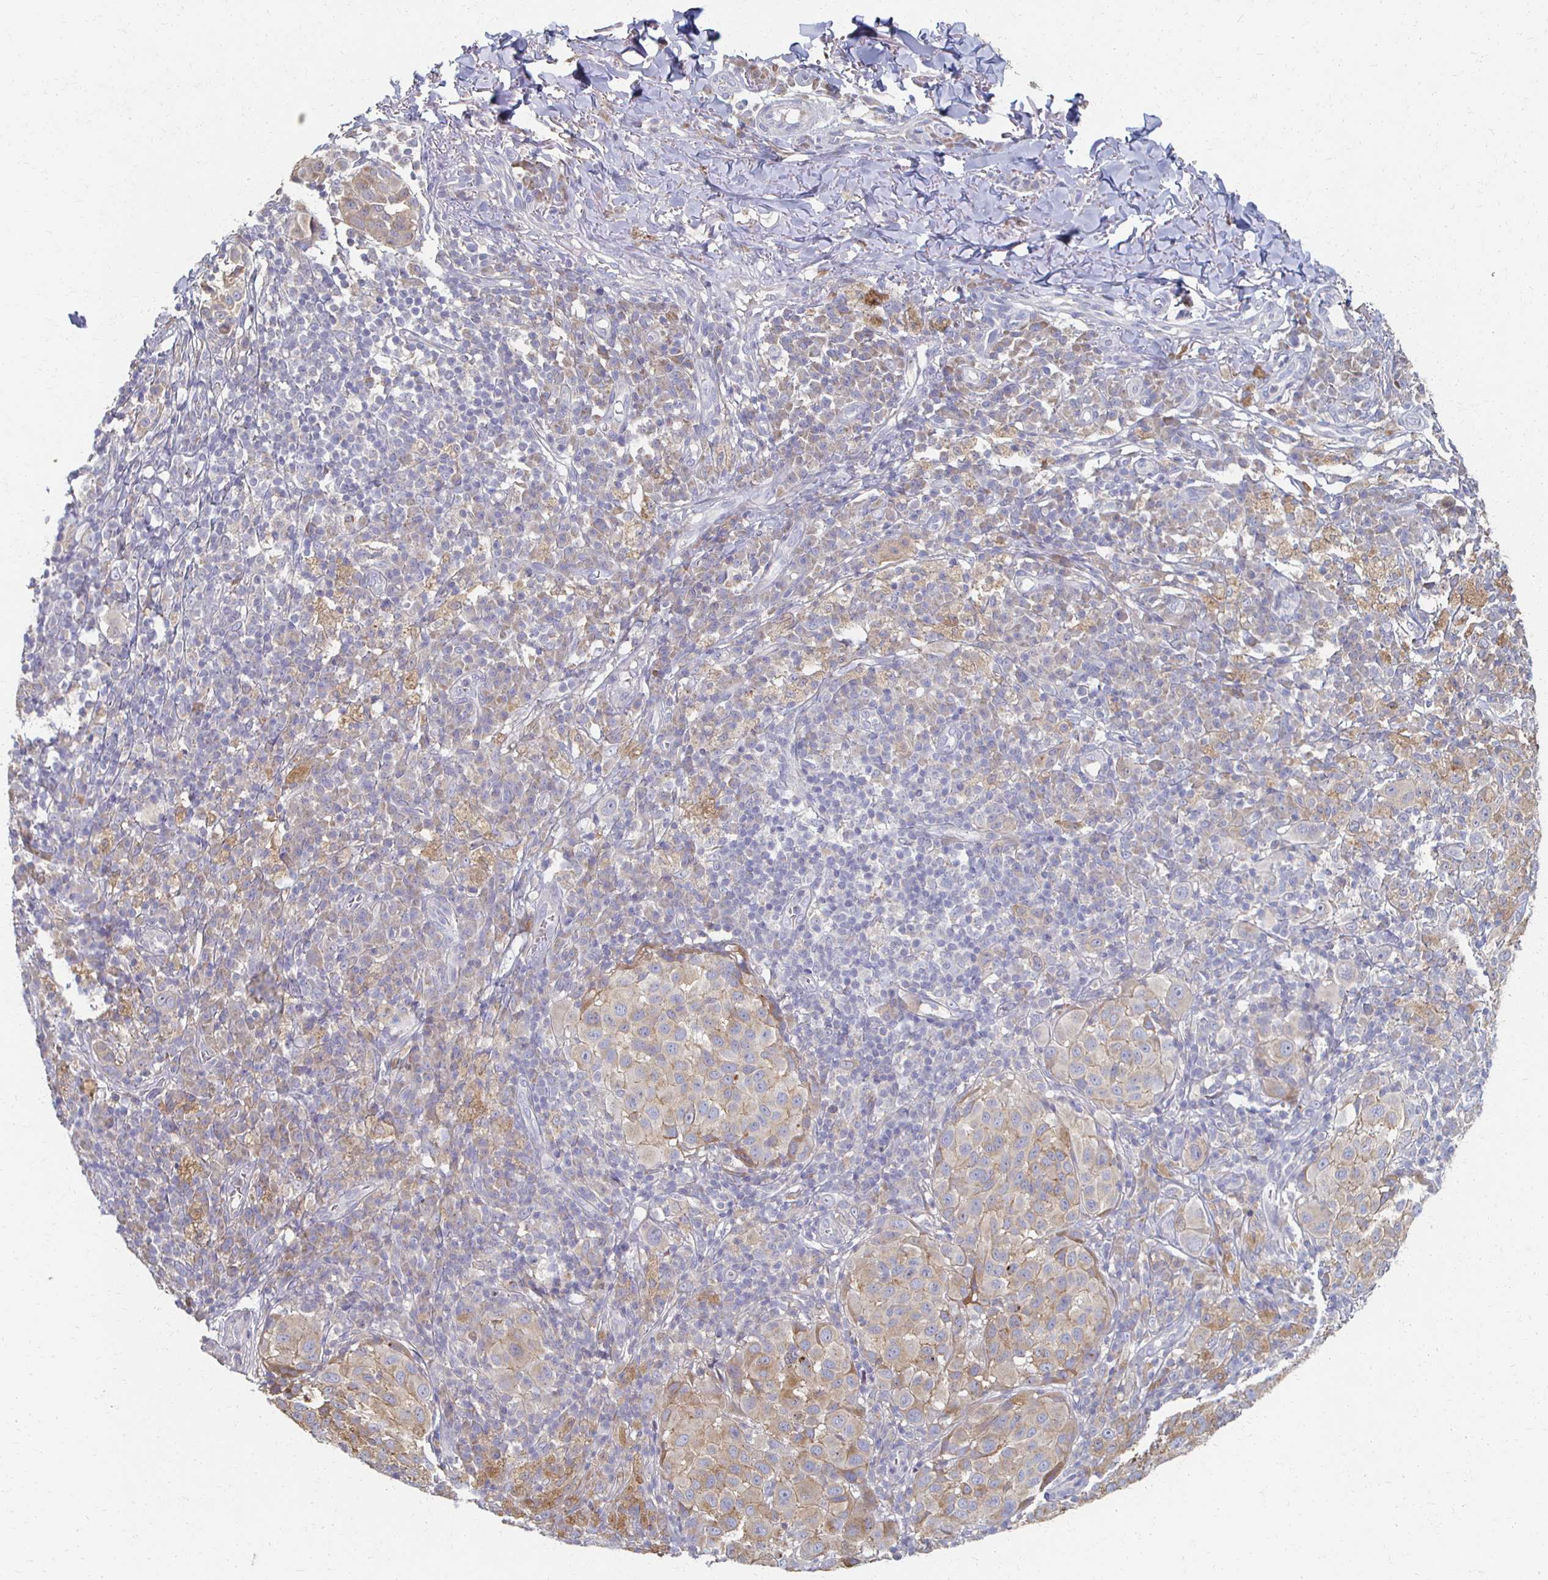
{"staining": {"intensity": "weak", "quantity": ">75%", "location": "cytoplasmic/membranous"}, "tissue": "melanoma", "cell_type": "Tumor cells", "image_type": "cancer", "snomed": [{"axis": "morphology", "description": "Malignant melanoma, NOS"}, {"axis": "topography", "description": "Skin"}], "caption": "Immunohistochemical staining of human malignant melanoma demonstrates low levels of weak cytoplasmic/membranous positivity in approximately >75% of tumor cells. The staining is performed using DAB (3,3'-diaminobenzidine) brown chromogen to label protein expression. The nuclei are counter-stained blue using hematoxylin.", "gene": "CX3CR1", "patient": {"sex": "male", "age": 38}}